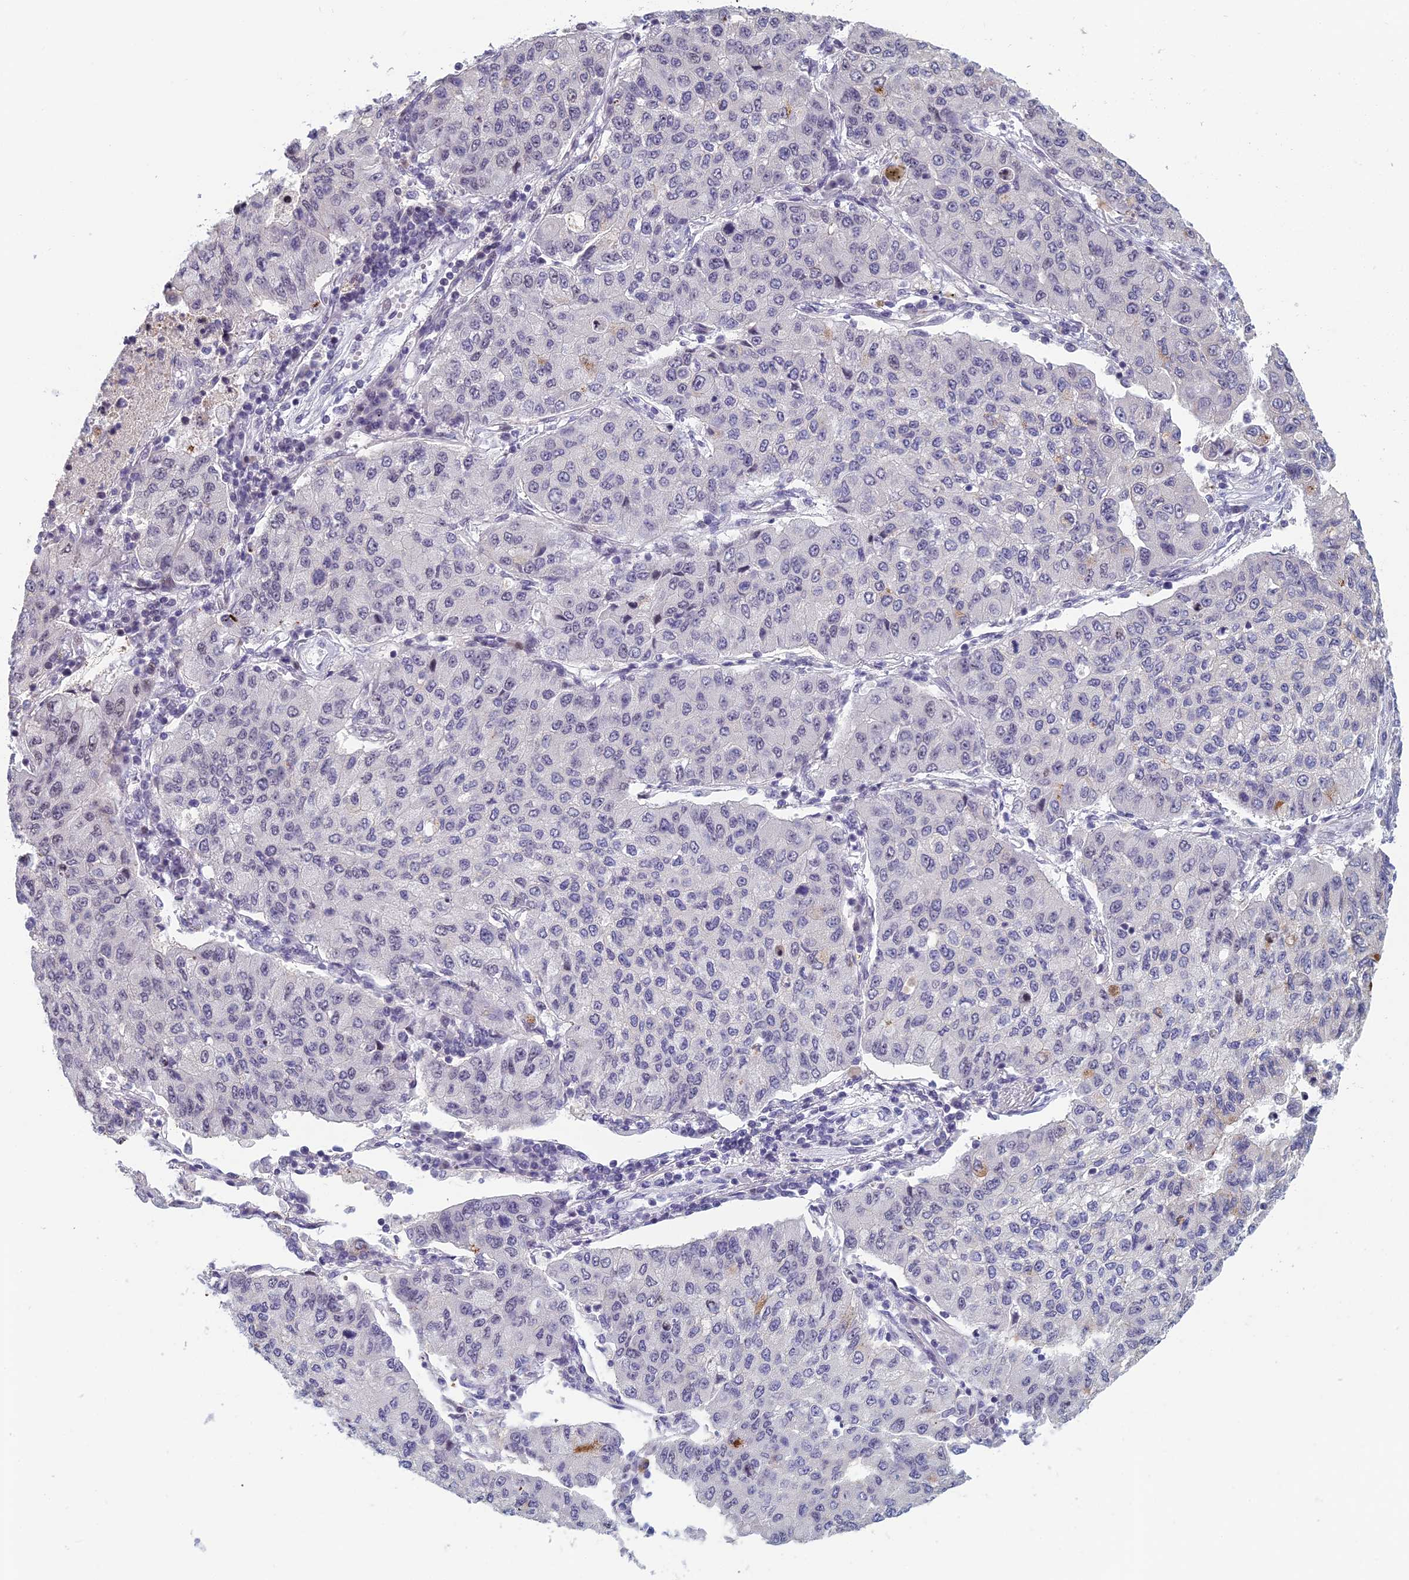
{"staining": {"intensity": "negative", "quantity": "none", "location": "none"}, "tissue": "lung cancer", "cell_type": "Tumor cells", "image_type": "cancer", "snomed": [{"axis": "morphology", "description": "Squamous cell carcinoma, NOS"}, {"axis": "topography", "description": "Lung"}], "caption": "Lung squamous cell carcinoma stained for a protein using immunohistochemistry displays no staining tumor cells.", "gene": "RGS17", "patient": {"sex": "male", "age": 74}}